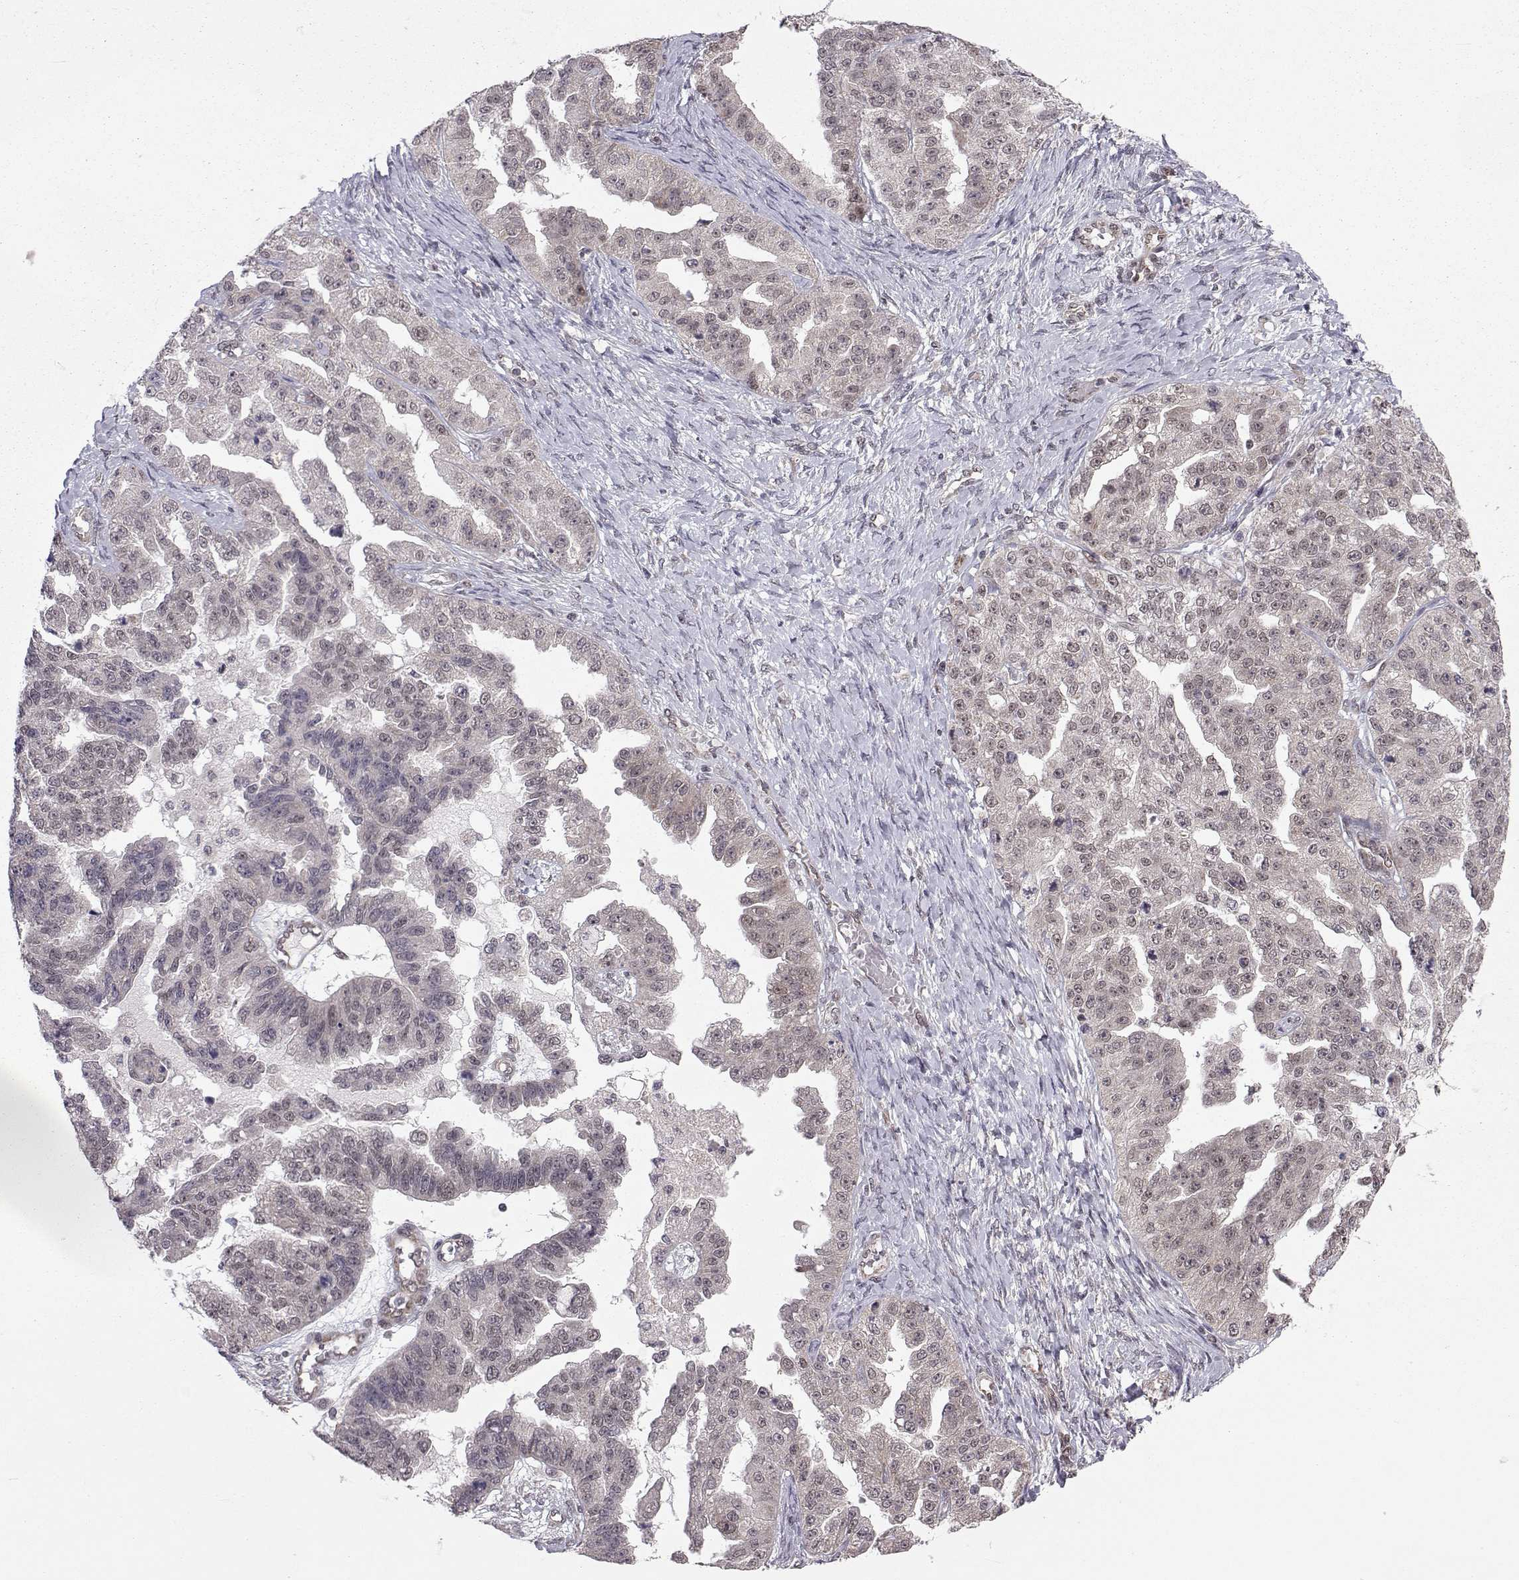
{"staining": {"intensity": "negative", "quantity": "none", "location": "none"}, "tissue": "ovarian cancer", "cell_type": "Tumor cells", "image_type": "cancer", "snomed": [{"axis": "morphology", "description": "Cystadenocarcinoma, serous, NOS"}, {"axis": "topography", "description": "Ovary"}], "caption": "Immunohistochemistry of human serous cystadenocarcinoma (ovarian) displays no staining in tumor cells.", "gene": "PKN2", "patient": {"sex": "female", "age": 58}}